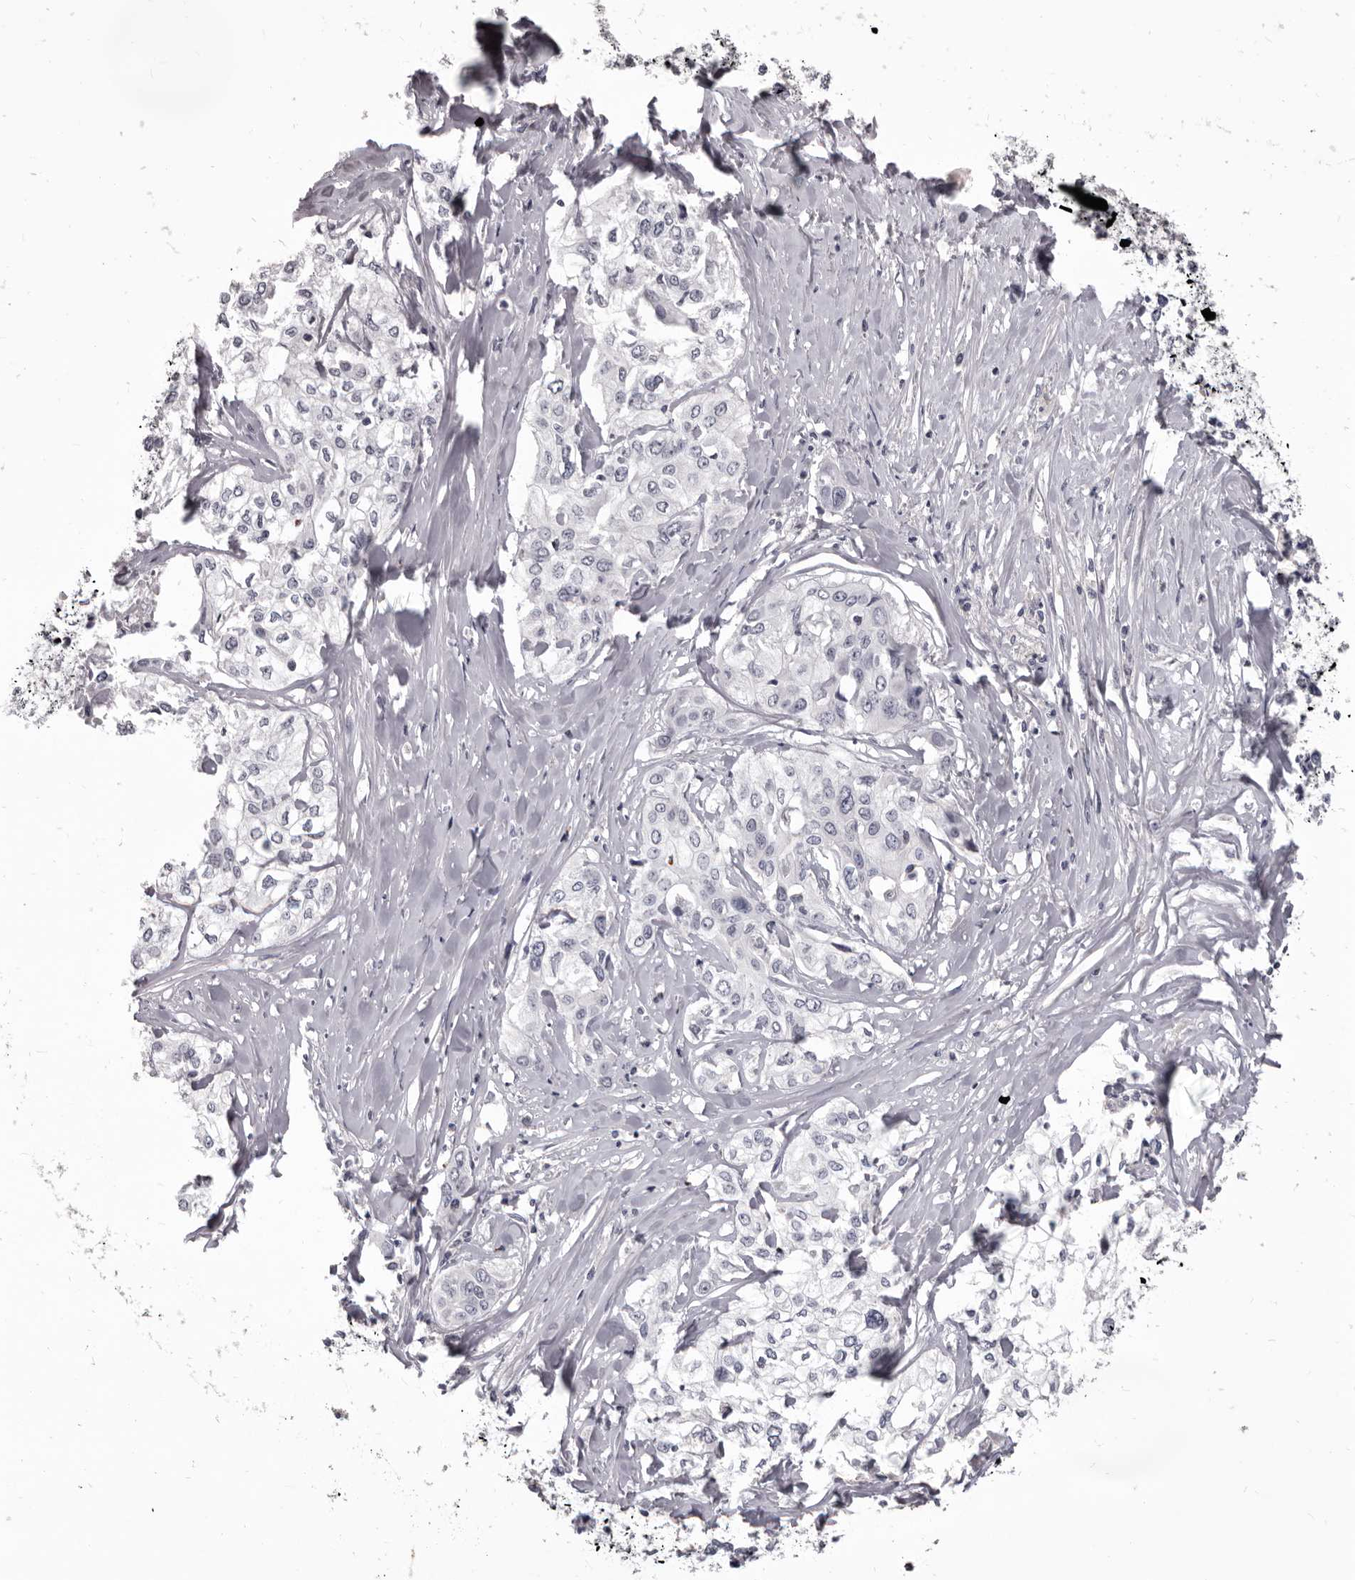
{"staining": {"intensity": "negative", "quantity": "none", "location": "none"}, "tissue": "cervical cancer", "cell_type": "Tumor cells", "image_type": "cancer", "snomed": [{"axis": "morphology", "description": "Squamous cell carcinoma, NOS"}, {"axis": "topography", "description": "Cervix"}], "caption": "The histopathology image shows no significant staining in tumor cells of squamous cell carcinoma (cervical). (DAB (3,3'-diaminobenzidine) IHC, high magnification).", "gene": "GZMH", "patient": {"sex": "female", "age": 31}}